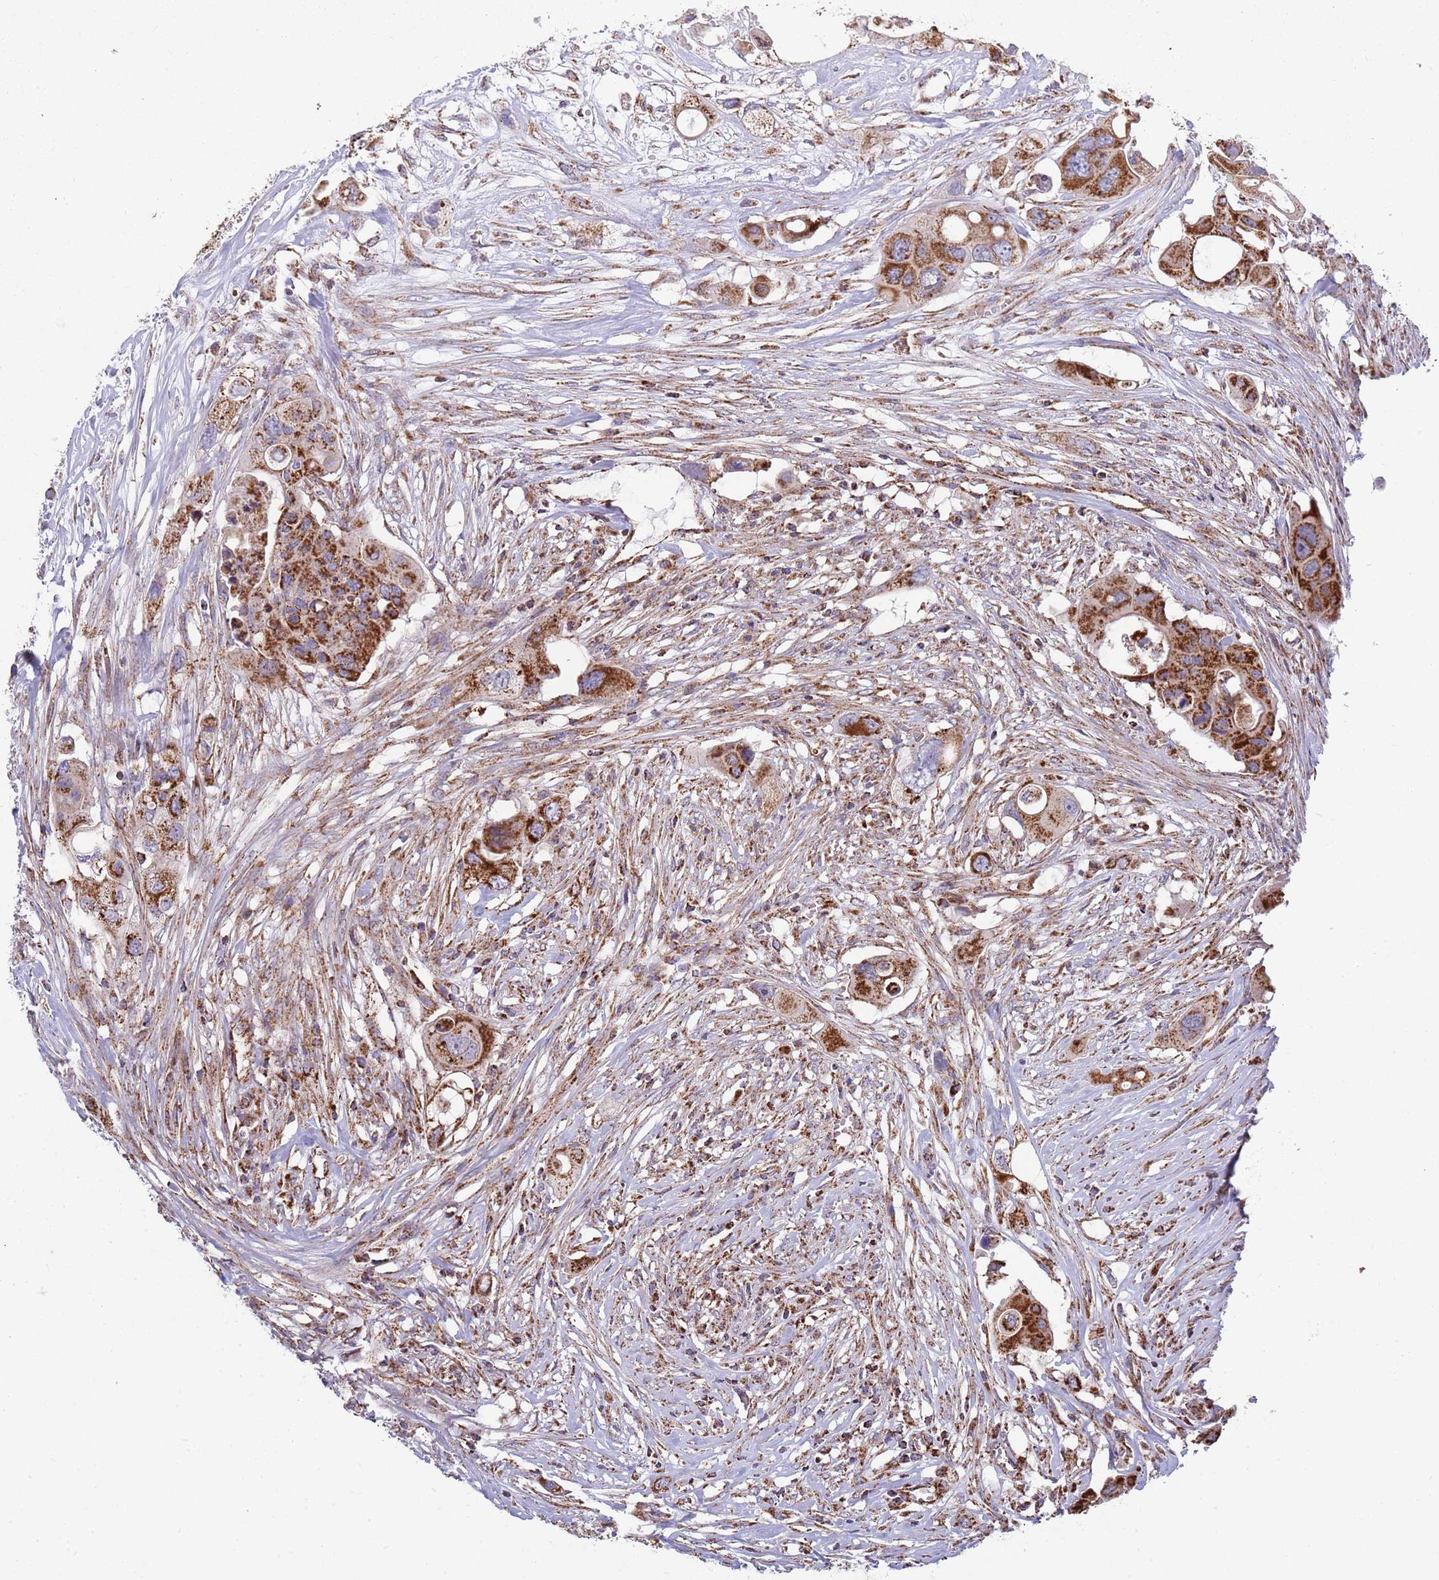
{"staining": {"intensity": "strong", "quantity": ">75%", "location": "cytoplasmic/membranous"}, "tissue": "colorectal cancer", "cell_type": "Tumor cells", "image_type": "cancer", "snomed": [{"axis": "morphology", "description": "Adenocarcinoma, NOS"}, {"axis": "topography", "description": "Colon"}], "caption": "Immunohistochemistry (IHC) image of human colorectal adenocarcinoma stained for a protein (brown), which displays high levels of strong cytoplasmic/membranous expression in about >75% of tumor cells.", "gene": "VPS16", "patient": {"sex": "male", "age": 77}}